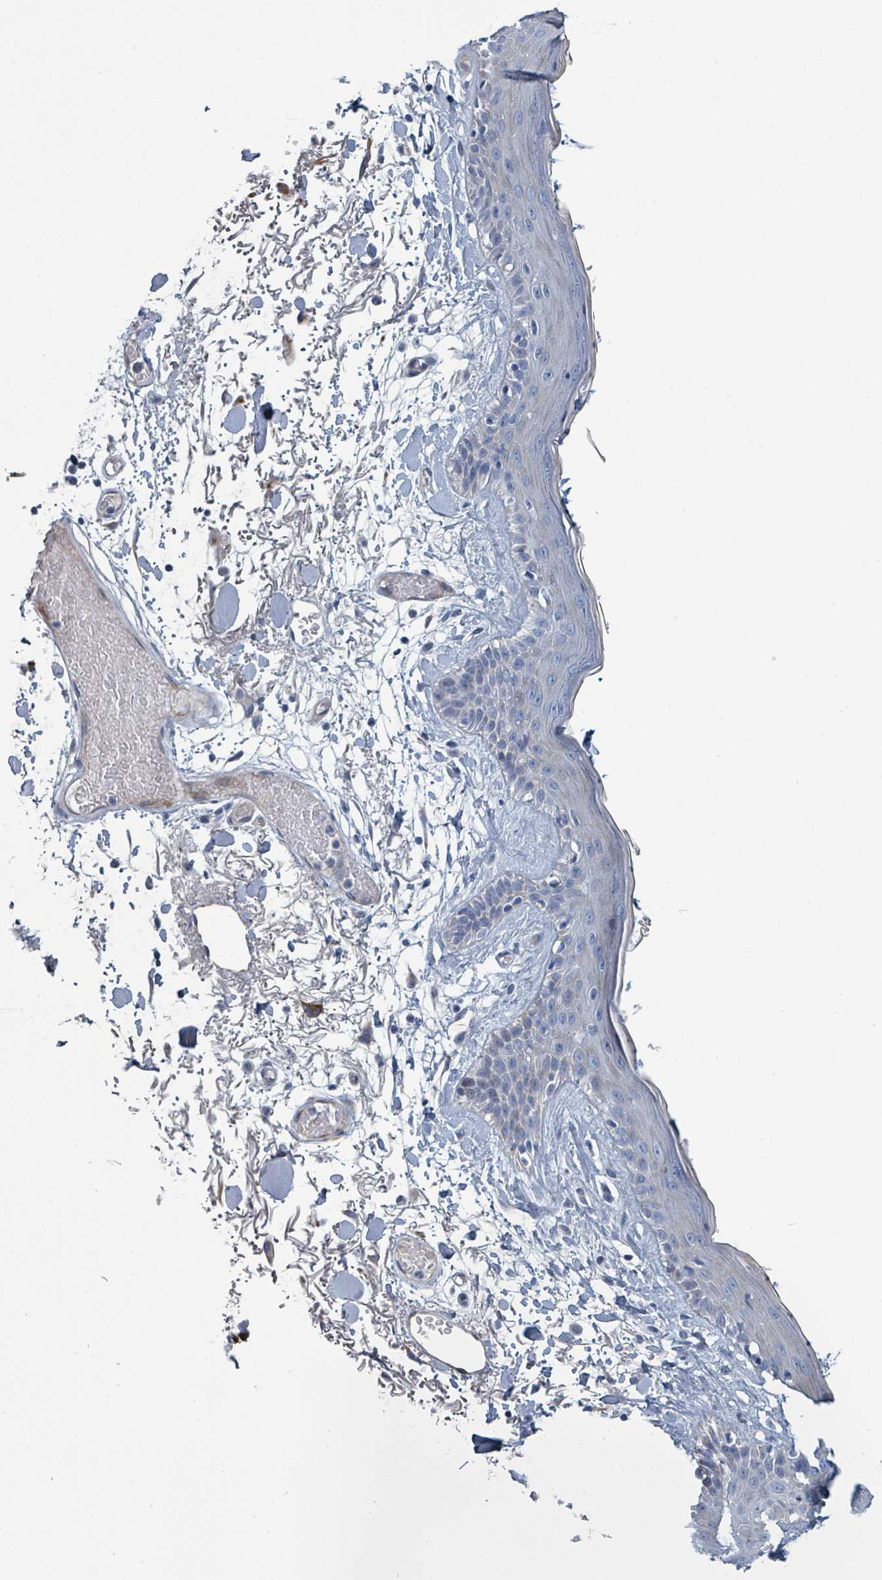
{"staining": {"intensity": "negative", "quantity": "none", "location": "none"}, "tissue": "skin", "cell_type": "Fibroblasts", "image_type": "normal", "snomed": [{"axis": "morphology", "description": "Normal tissue, NOS"}, {"axis": "topography", "description": "Skin"}], "caption": "A high-resolution photomicrograph shows immunohistochemistry staining of benign skin, which reveals no significant staining in fibroblasts.", "gene": "RAB33B", "patient": {"sex": "male", "age": 79}}